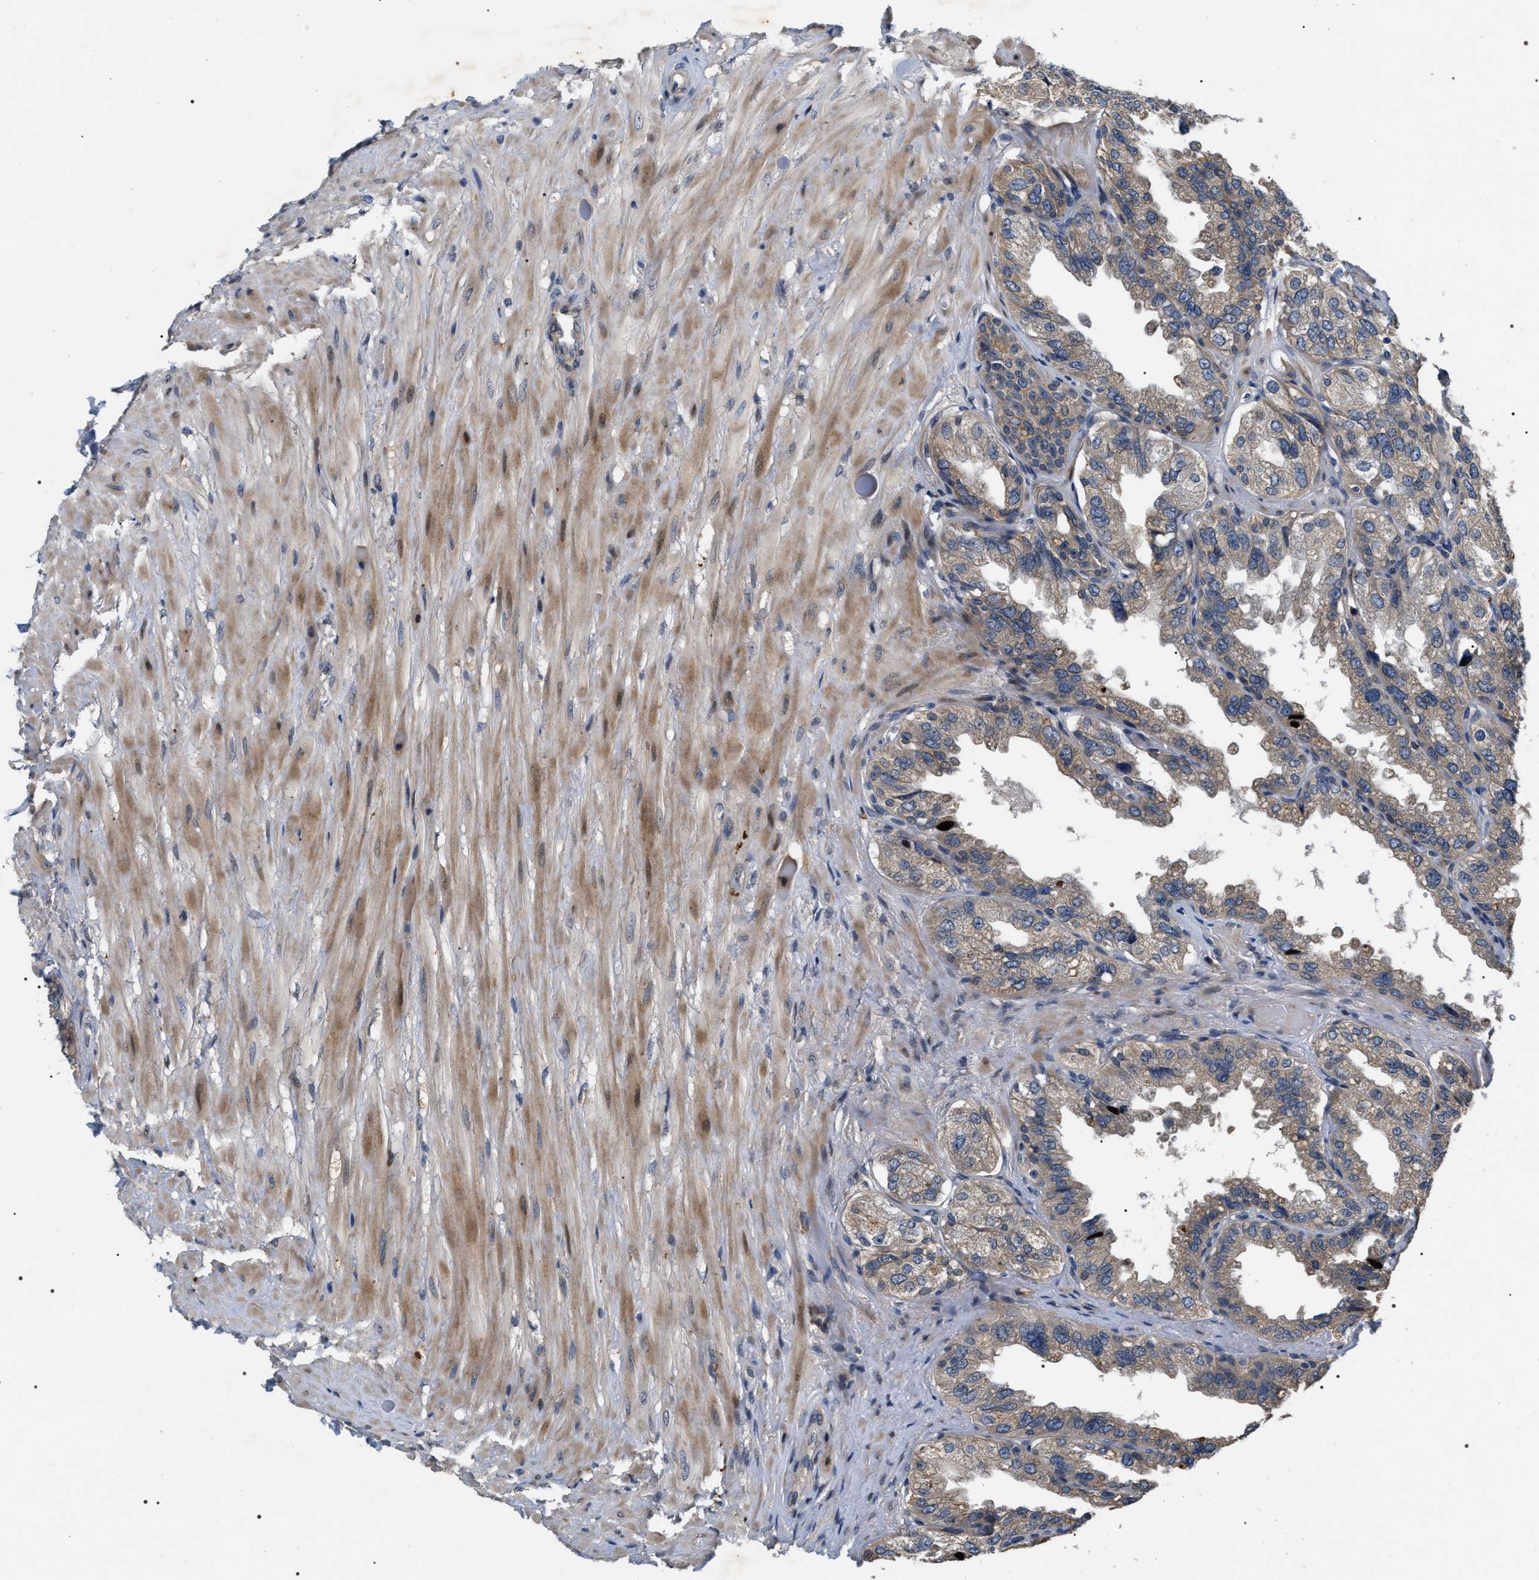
{"staining": {"intensity": "weak", "quantity": ">75%", "location": "cytoplasmic/membranous"}, "tissue": "seminal vesicle", "cell_type": "Glandular cells", "image_type": "normal", "snomed": [{"axis": "morphology", "description": "Normal tissue, NOS"}, {"axis": "topography", "description": "Seminal veicle"}], "caption": "Glandular cells exhibit weak cytoplasmic/membranous expression in approximately >75% of cells in benign seminal vesicle.", "gene": "IFT81", "patient": {"sex": "male", "age": 68}}